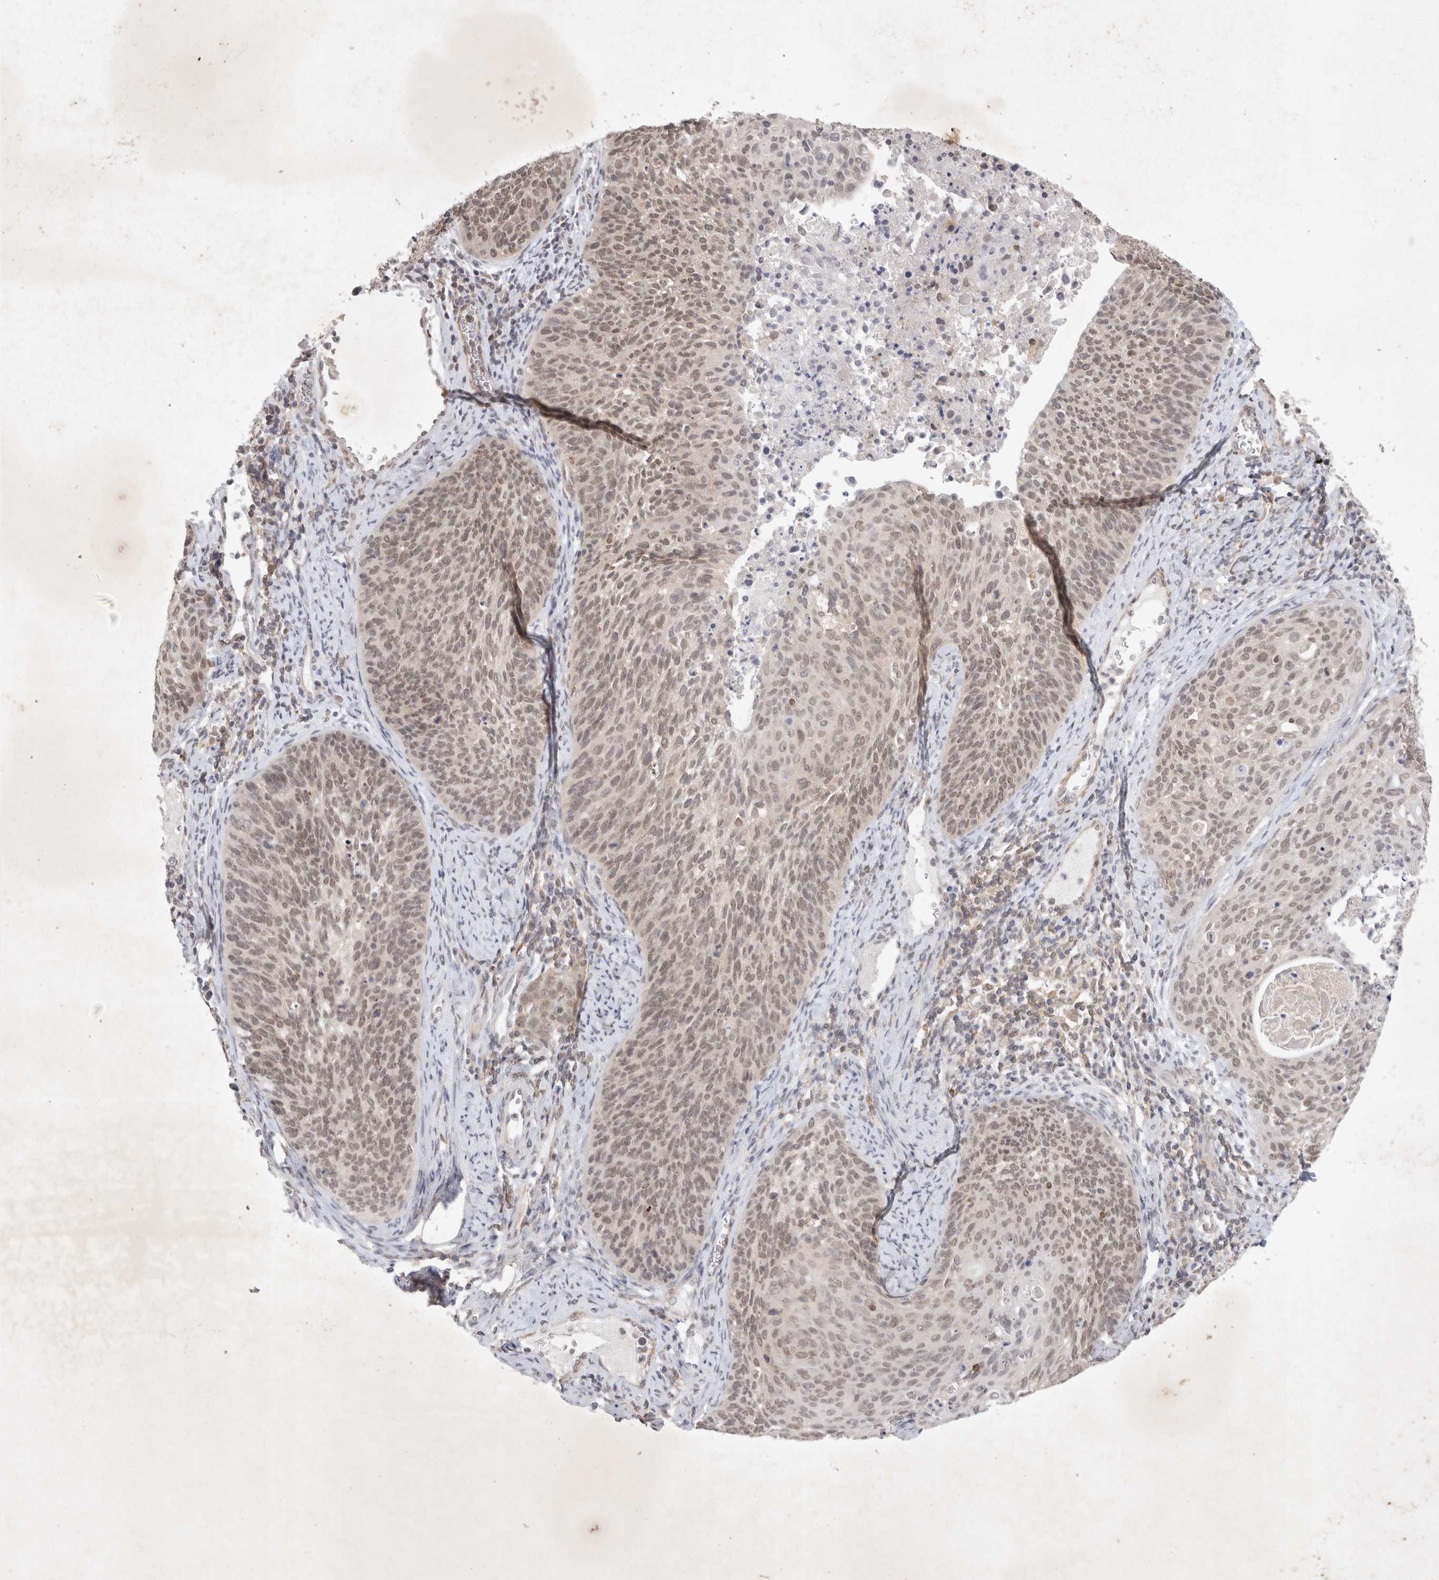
{"staining": {"intensity": "moderate", "quantity": ">75%", "location": "nuclear"}, "tissue": "cervical cancer", "cell_type": "Tumor cells", "image_type": "cancer", "snomed": [{"axis": "morphology", "description": "Squamous cell carcinoma, NOS"}, {"axis": "topography", "description": "Cervix"}], "caption": "Immunohistochemistry of cervical cancer exhibits medium levels of moderate nuclear positivity in about >75% of tumor cells.", "gene": "FBXO42", "patient": {"sex": "female", "age": 55}}